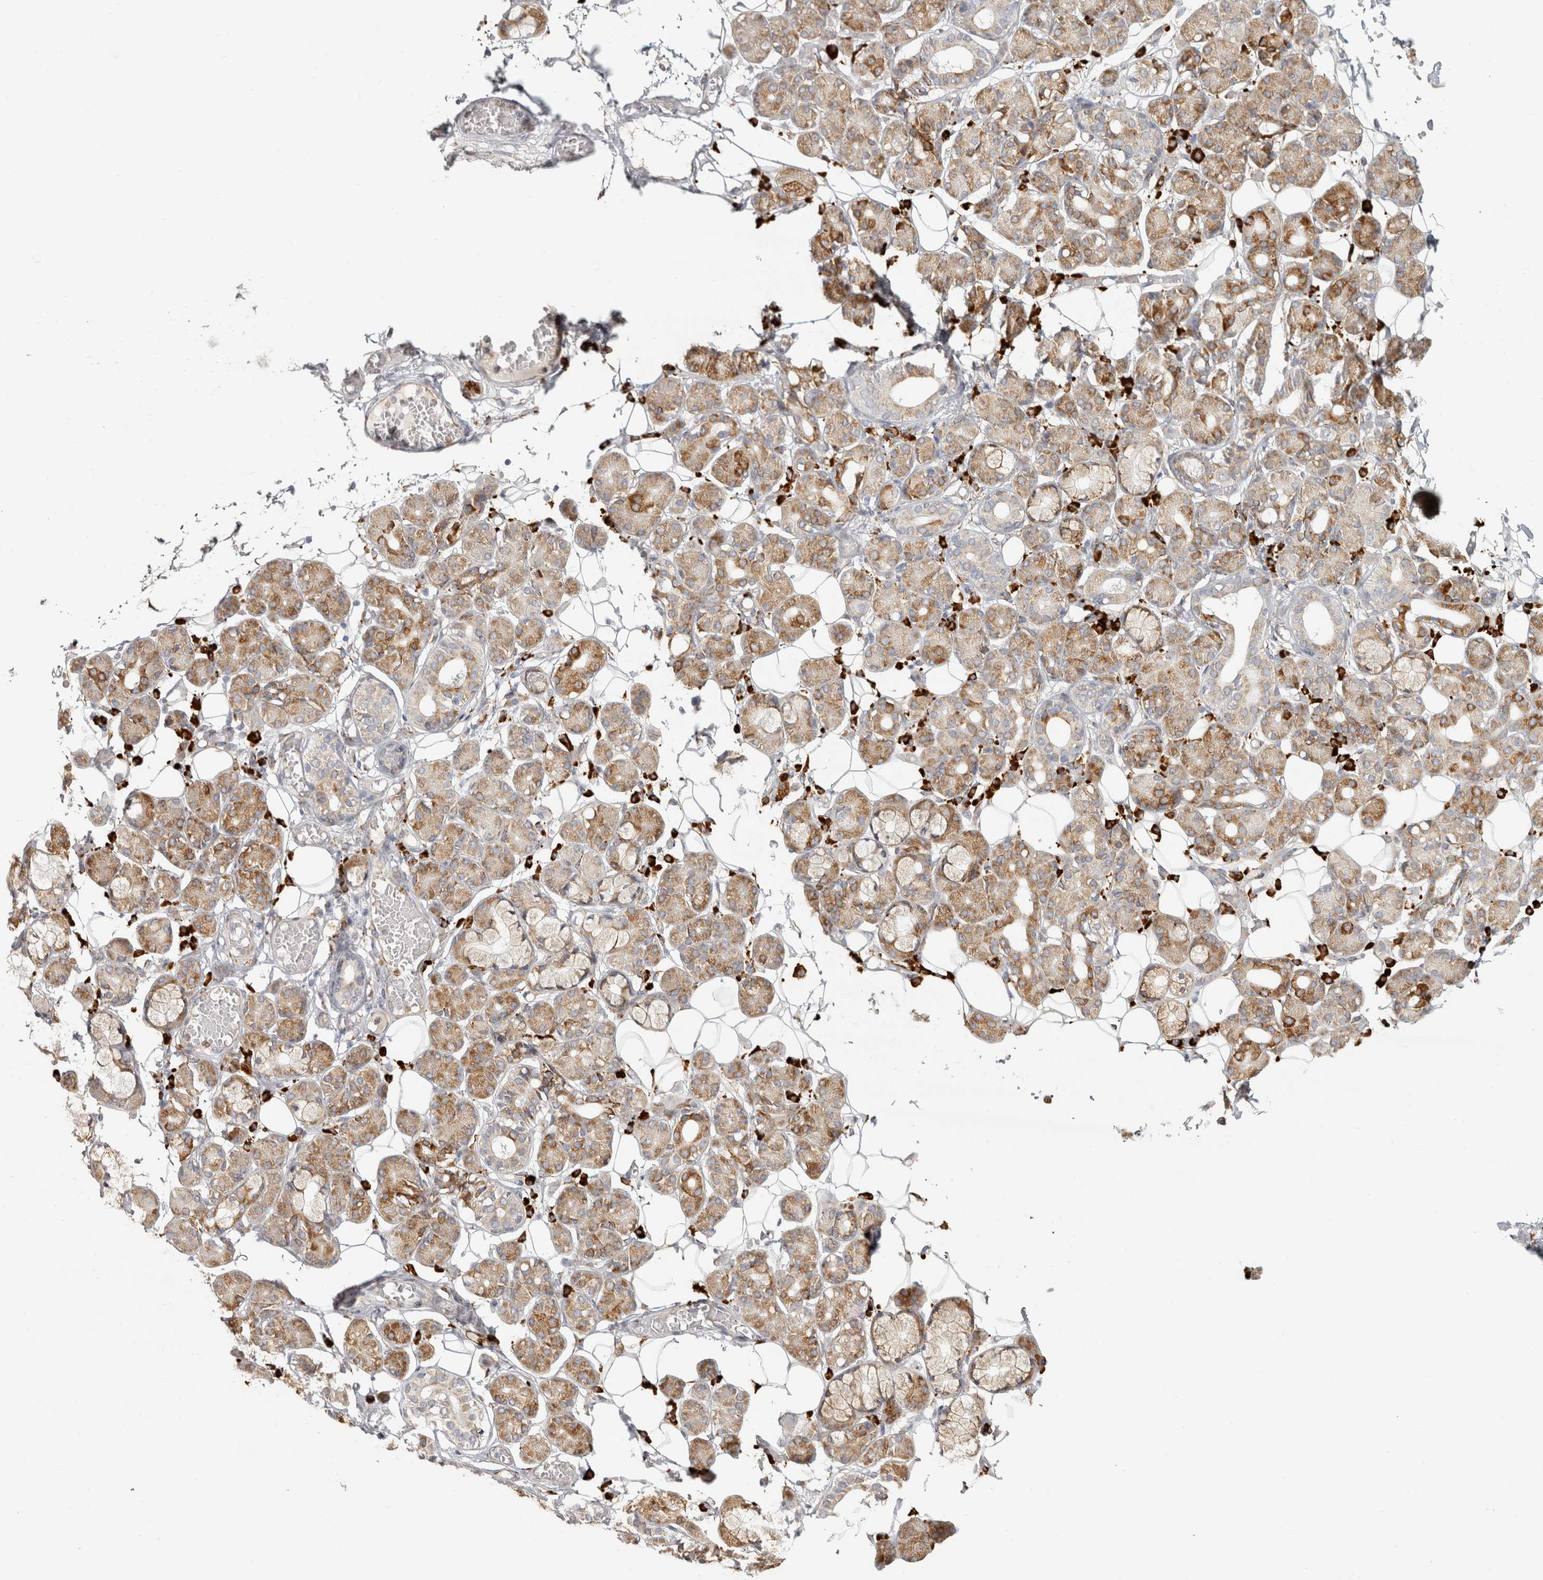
{"staining": {"intensity": "moderate", "quantity": "25%-75%", "location": "cytoplasmic/membranous"}, "tissue": "salivary gland", "cell_type": "Glandular cells", "image_type": "normal", "snomed": [{"axis": "morphology", "description": "Normal tissue, NOS"}, {"axis": "topography", "description": "Salivary gland"}], "caption": "Salivary gland stained with a brown dye shows moderate cytoplasmic/membranous positive staining in about 25%-75% of glandular cells.", "gene": "OSTN", "patient": {"sex": "male", "age": 63}}